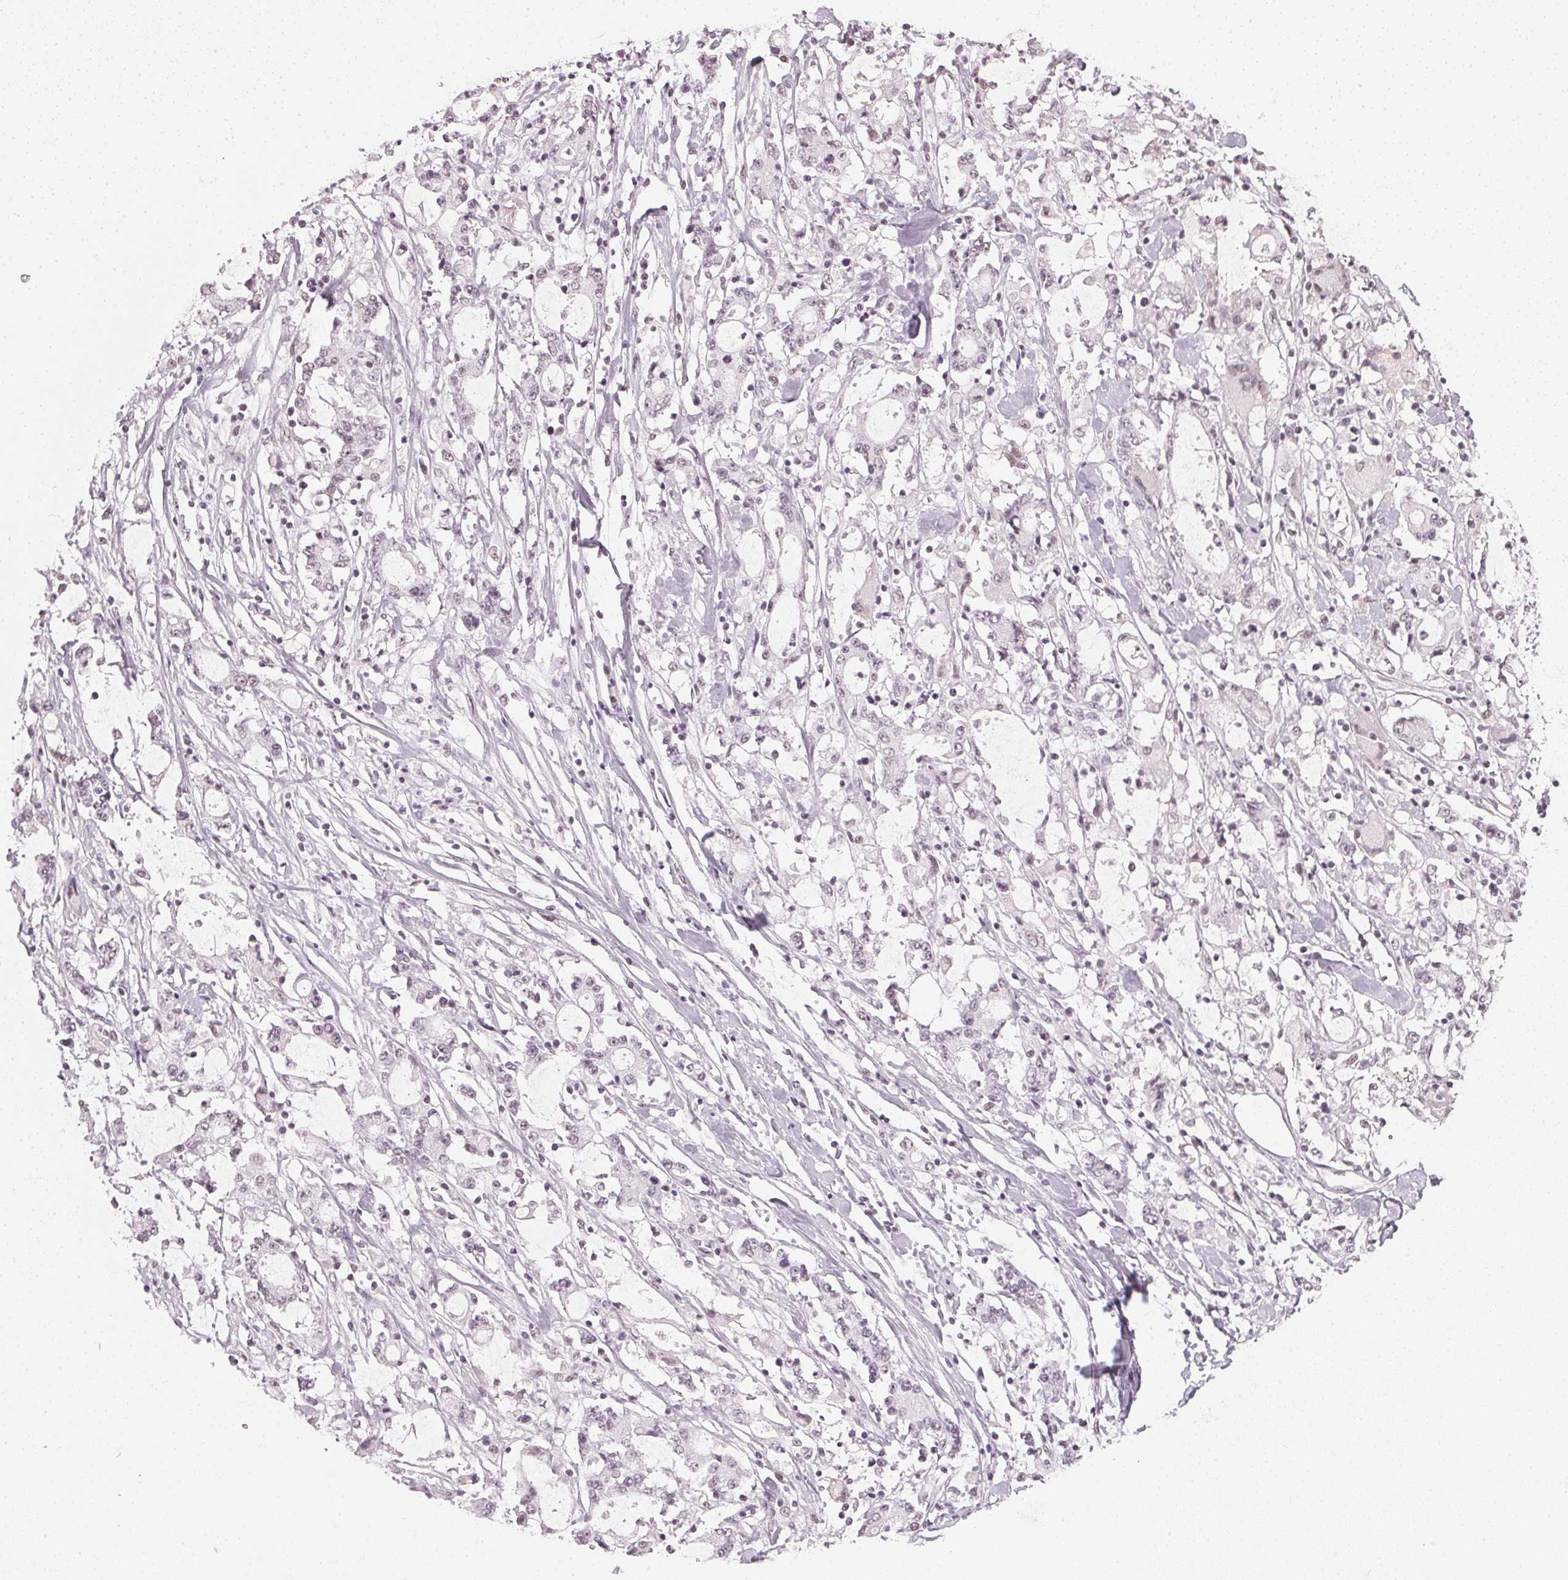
{"staining": {"intensity": "negative", "quantity": "none", "location": "none"}, "tissue": "stomach cancer", "cell_type": "Tumor cells", "image_type": "cancer", "snomed": [{"axis": "morphology", "description": "Adenocarcinoma, NOS"}, {"axis": "topography", "description": "Stomach, upper"}], "caption": "A micrograph of adenocarcinoma (stomach) stained for a protein demonstrates no brown staining in tumor cells. Brightfield microscopy of immunohistochemistry (IHC) stained with DAB (brown) and hematoxylin (blue), captured at high magnification.", "gene": "DNAJC6", "patient": {"sex": "male", "age": 68}}